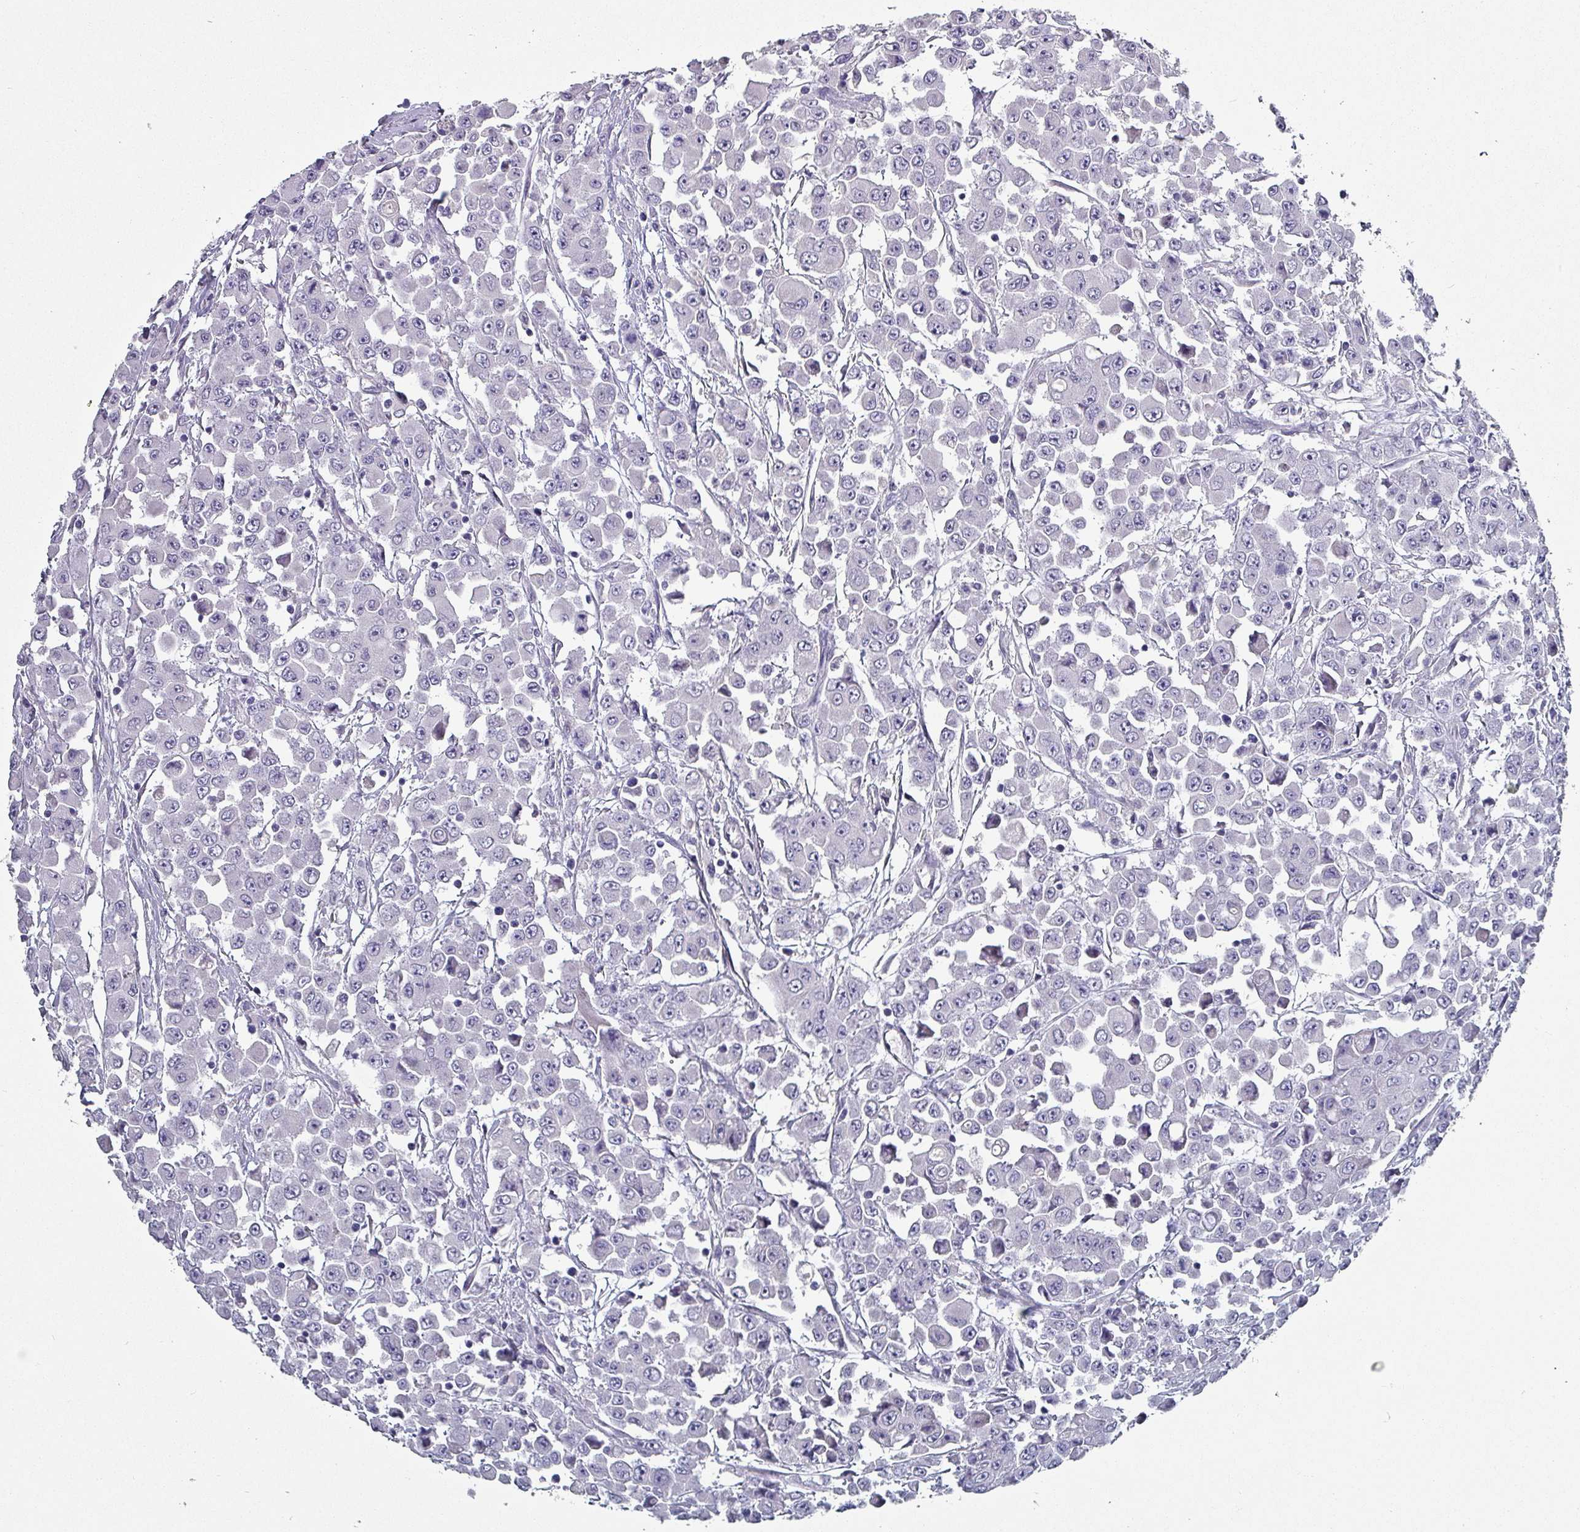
{"staining": {"intensity": "negative", "quantity": "none", "location": "none"}, "tissue": "colorectal cancer", "cell_type": "Tumor cells", "image_type": "cancer", "snomed": [{"axis": "morphology", "description": "Adenocarcinoma, NOS"}, {"axis": "topography", "description": "Colon"}], "caption": "High magnification brightfield microscopy of adenocarcinoma (colorectal) stained with DAB (brown) and counterstained with hematoxylin (blue): tumor cells show no significant positivity.", "gene": "INS-IGF2", "patient": {"sex": "male", "age": 51}}